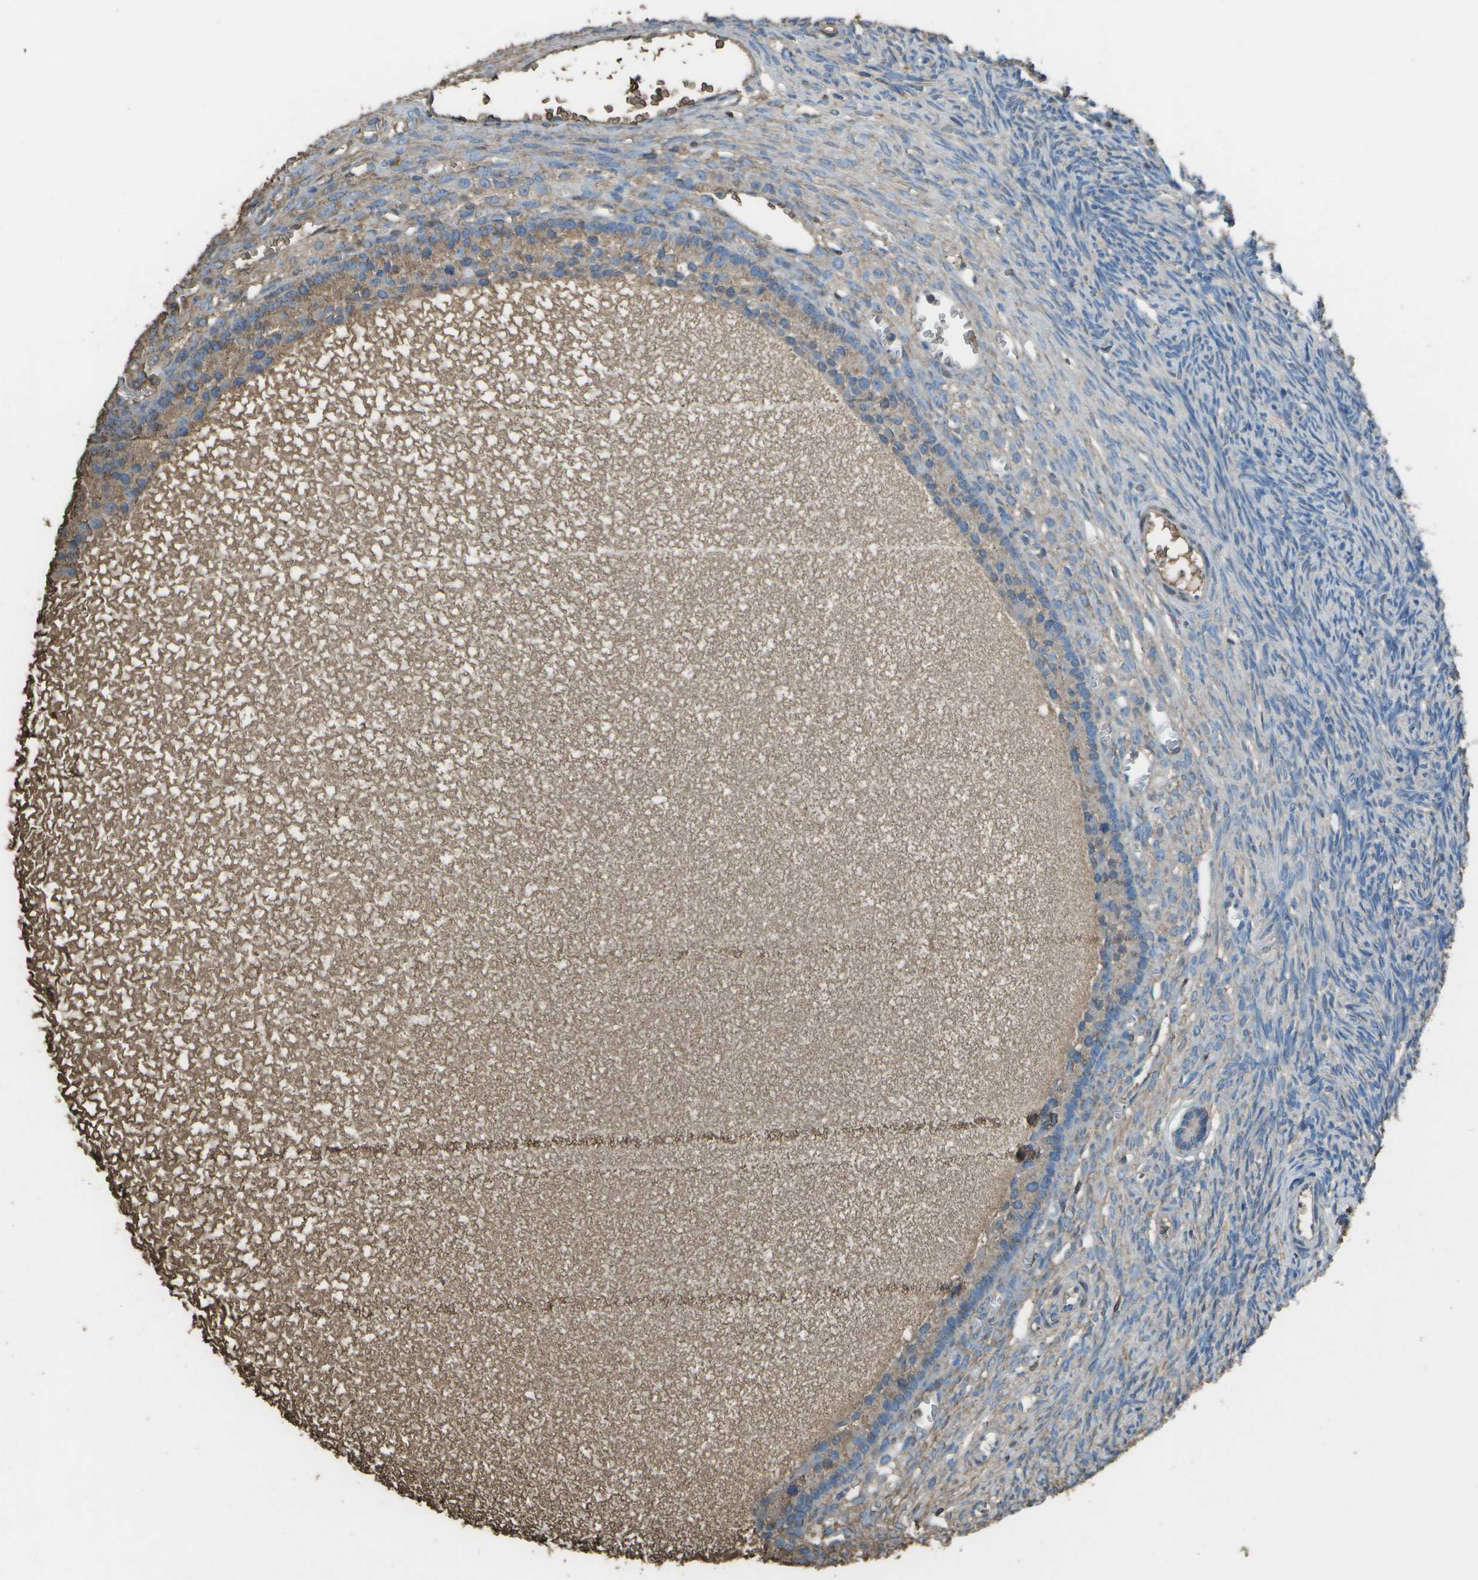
{"staining": {"intensity": "weak", "quantity": "25%-75%", "location": "cytoplasmic/membranous"}, "tissue": "ovary", "cell_type": "Ovarian stroma cells", "image_type": "normal", "snomed": [{"axis": "morphology", "description": "Normal tissue, NOS"}, {"axis": "topography", "description": "Ovary"}], "caption": "Weak cytoplasmic/membranous positivity is appreciated in approximately 25%-75% of ovarian stroma cells in benign ovary. (brown staining indicates protein expression, while blue staining denotes nuclei).", "gene": "CYP4F11", "patient": {"sex": "female", "age": 27}}